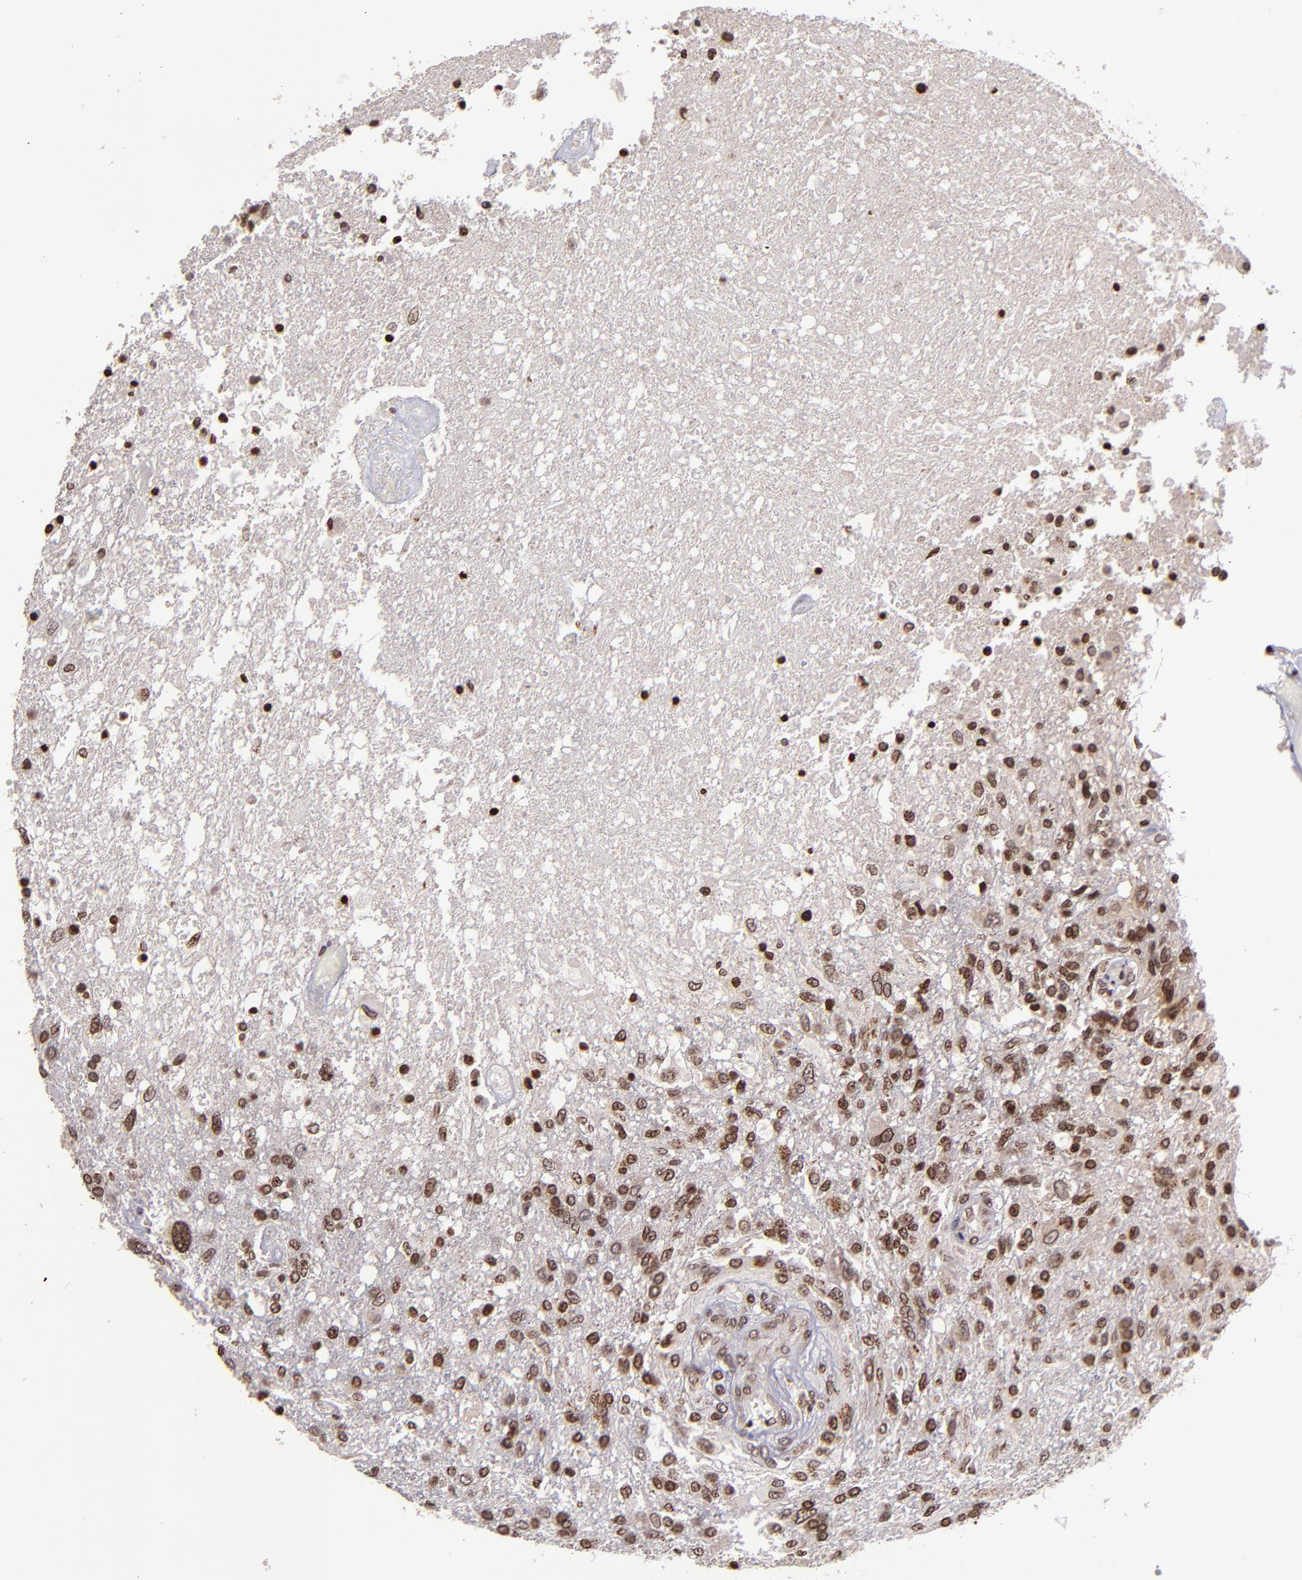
{"staining": {"intensity": "moderate", "quantity": ">75%", "location": "nuclear"}, "tissue": "glioma", "cell_type": "Tumor cells", "image_type": "cancer", "snomed": [{"axis": "morphology", "description": "Glioma, malignant, High grade"}, {"axis": "topography", "description": "Cerebral cortex"}], "caption": "There is medium levels of moderate nuclear positivity in tumor cells of malignant glioma (high-grade), as demonstrated by immunohistochemical staining (brown color).", "gene": "CSDC2", "patient": {"sex": "male", "age": 79}}